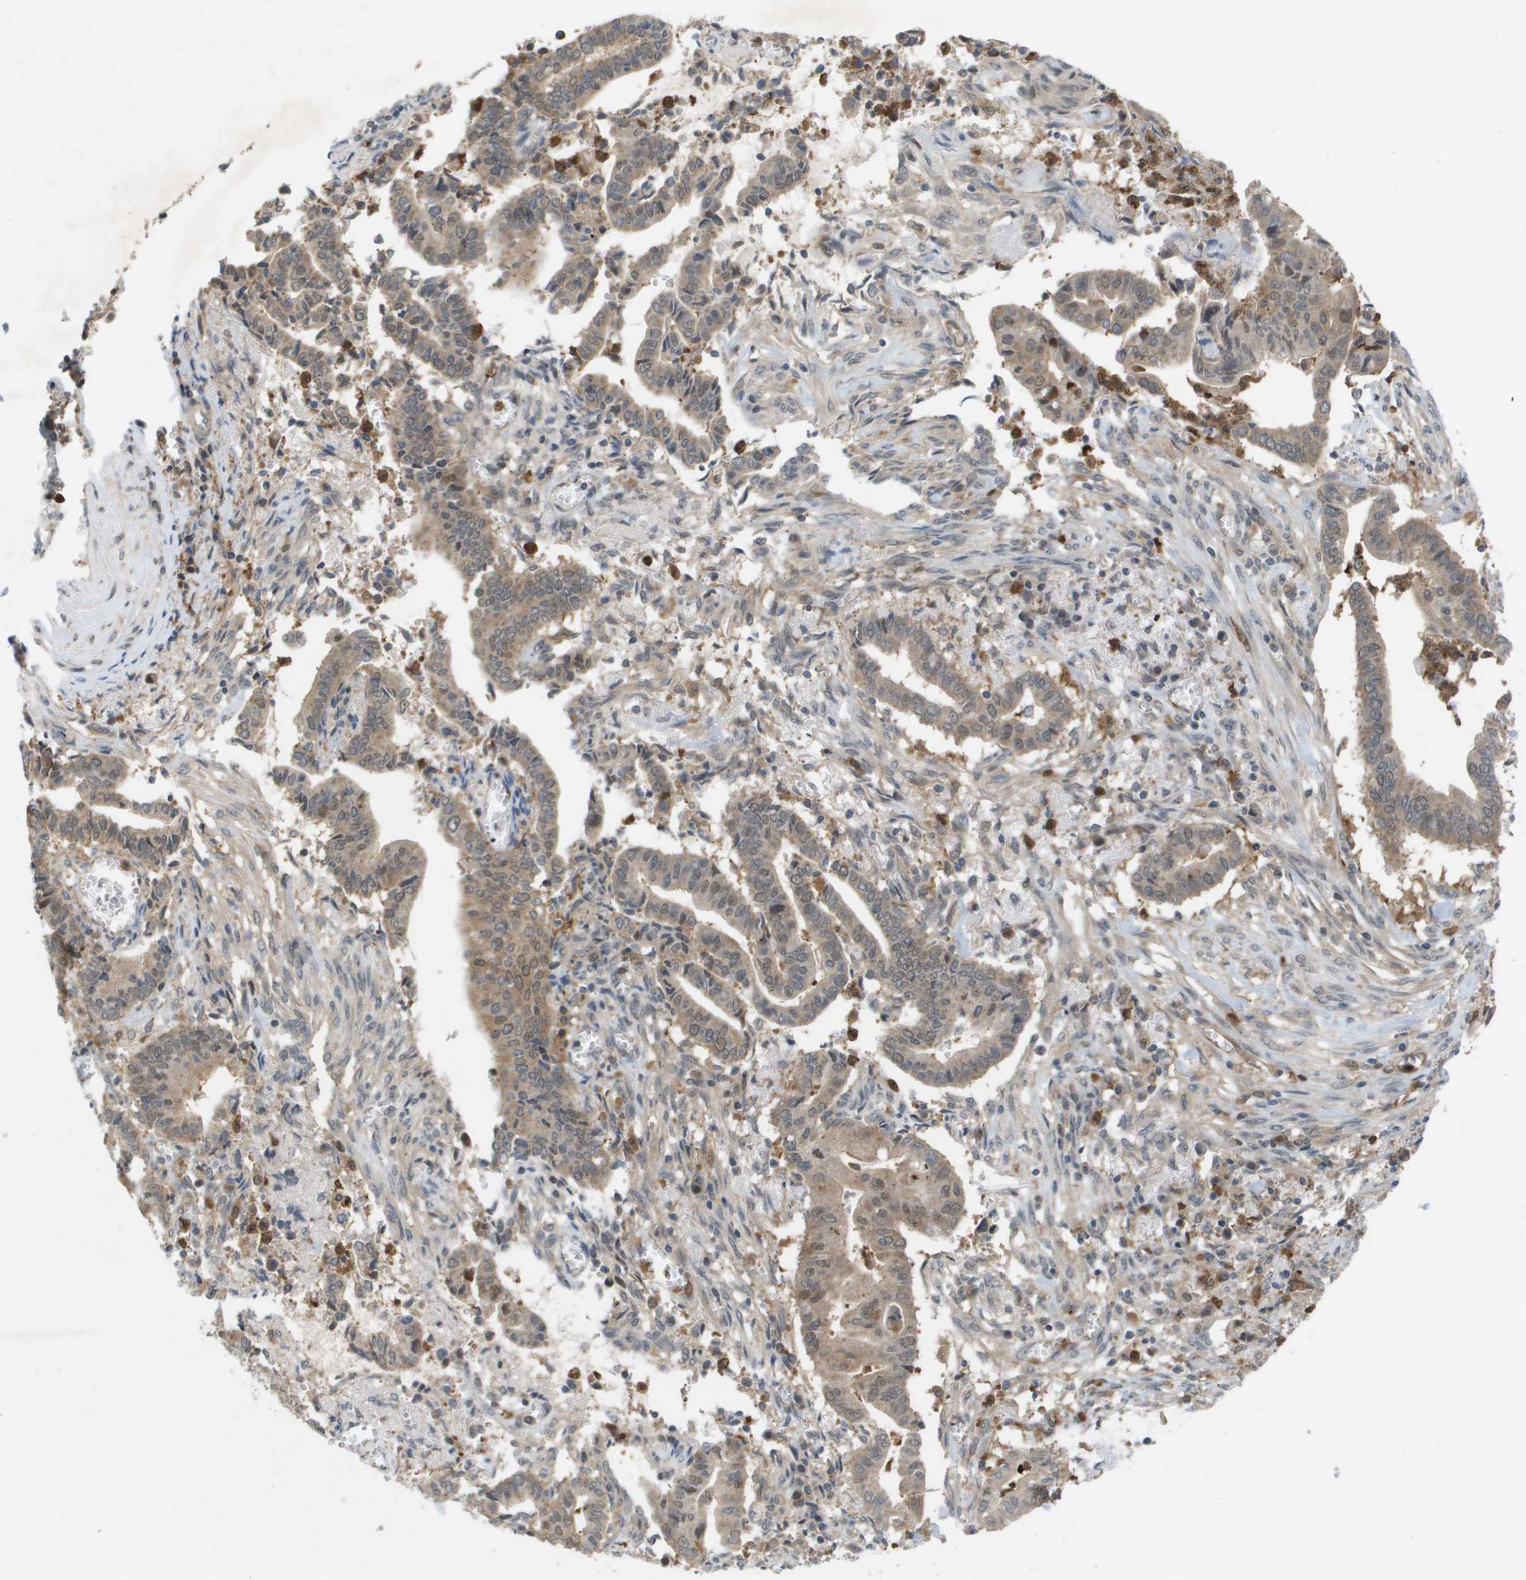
{"staining": {"intensity": "weak", "quantity": ">75%", "location": "cytoplasmic/membranous,nuclear"}, "tissue": "cervical cancer", "cell_type": "Tumor cells", "image_type": "cancer", "snomed": [{"axis": "morphology", "description": "Adenocarcinoma, NOS"}, {"axis": "topography", "description": "Cervix"}], "caption": "Cervical cancer (adenocarcinoma) was stained to show a protein in brown. There is low levels of weak cytoplasmic/membranous and nuclear expression in about >75% of tumor cells. (DAB = brown stain, brightfield microscopy at high magnification).", "gene": "PALD1", "patient": {"sex": "female", "age": 44}}